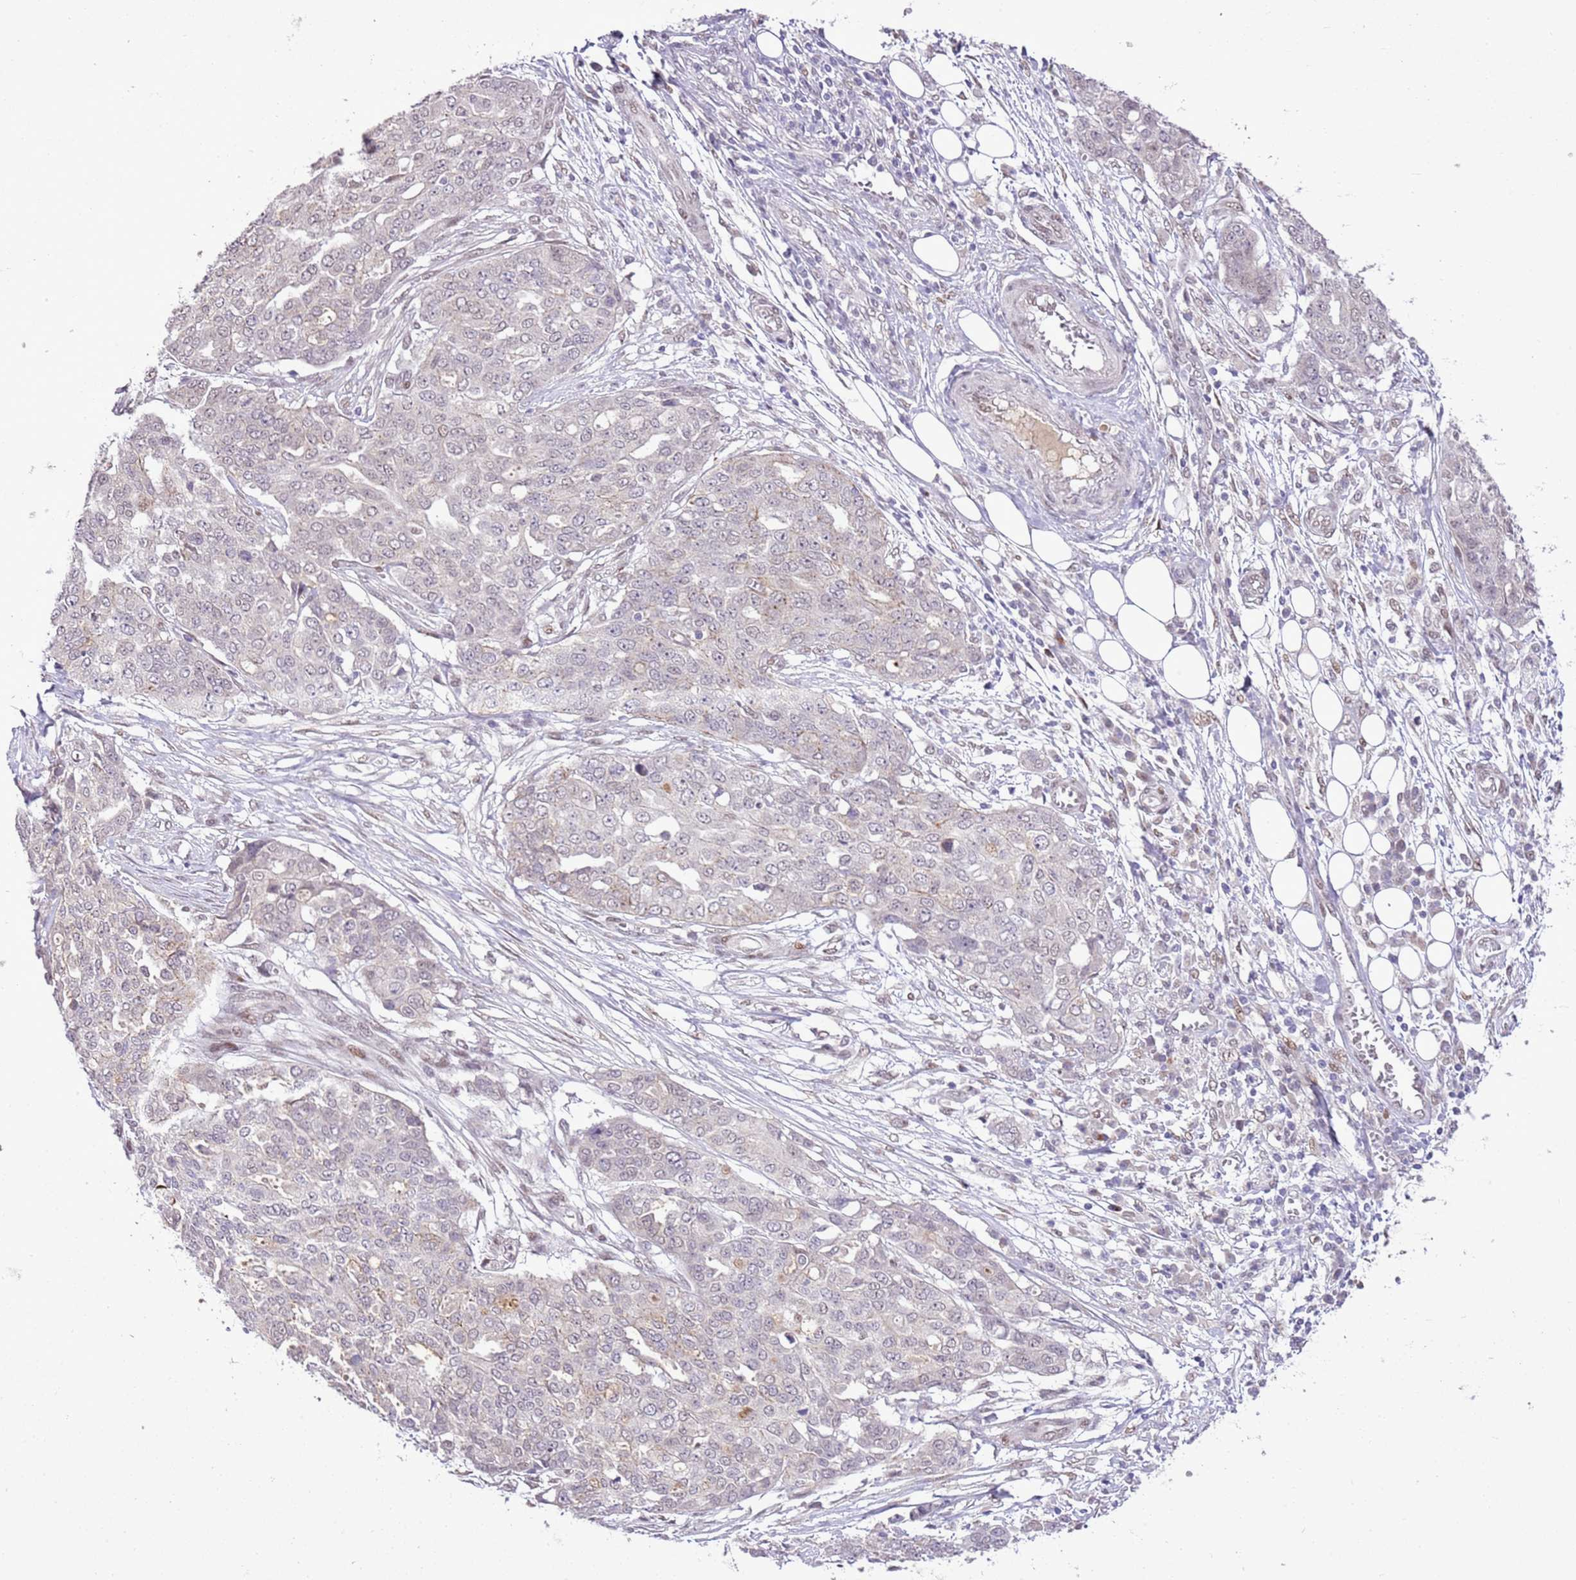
{"staining": {"intensity": "negative", "quantity": "none", "location": "none"}, "tissue": "ovarian cancer", "cell_type": "Tumor cells", "image_type": "cancer", "snomed": [{"axis": "morphology", "description": "Cystadenocarcinoma, serous, NOS"}, {"axis": "topography", "description": "Soft tissue"}, {"axis": "topography", "description": "Ovary"}], "caption": "Human serous cystadenocarcinoma (ovarian) stained for a protein using IHC demonstrates no staining in tumor cells.", "gene": "NACC2", "patient": {"sex": "female", "age": 57}}